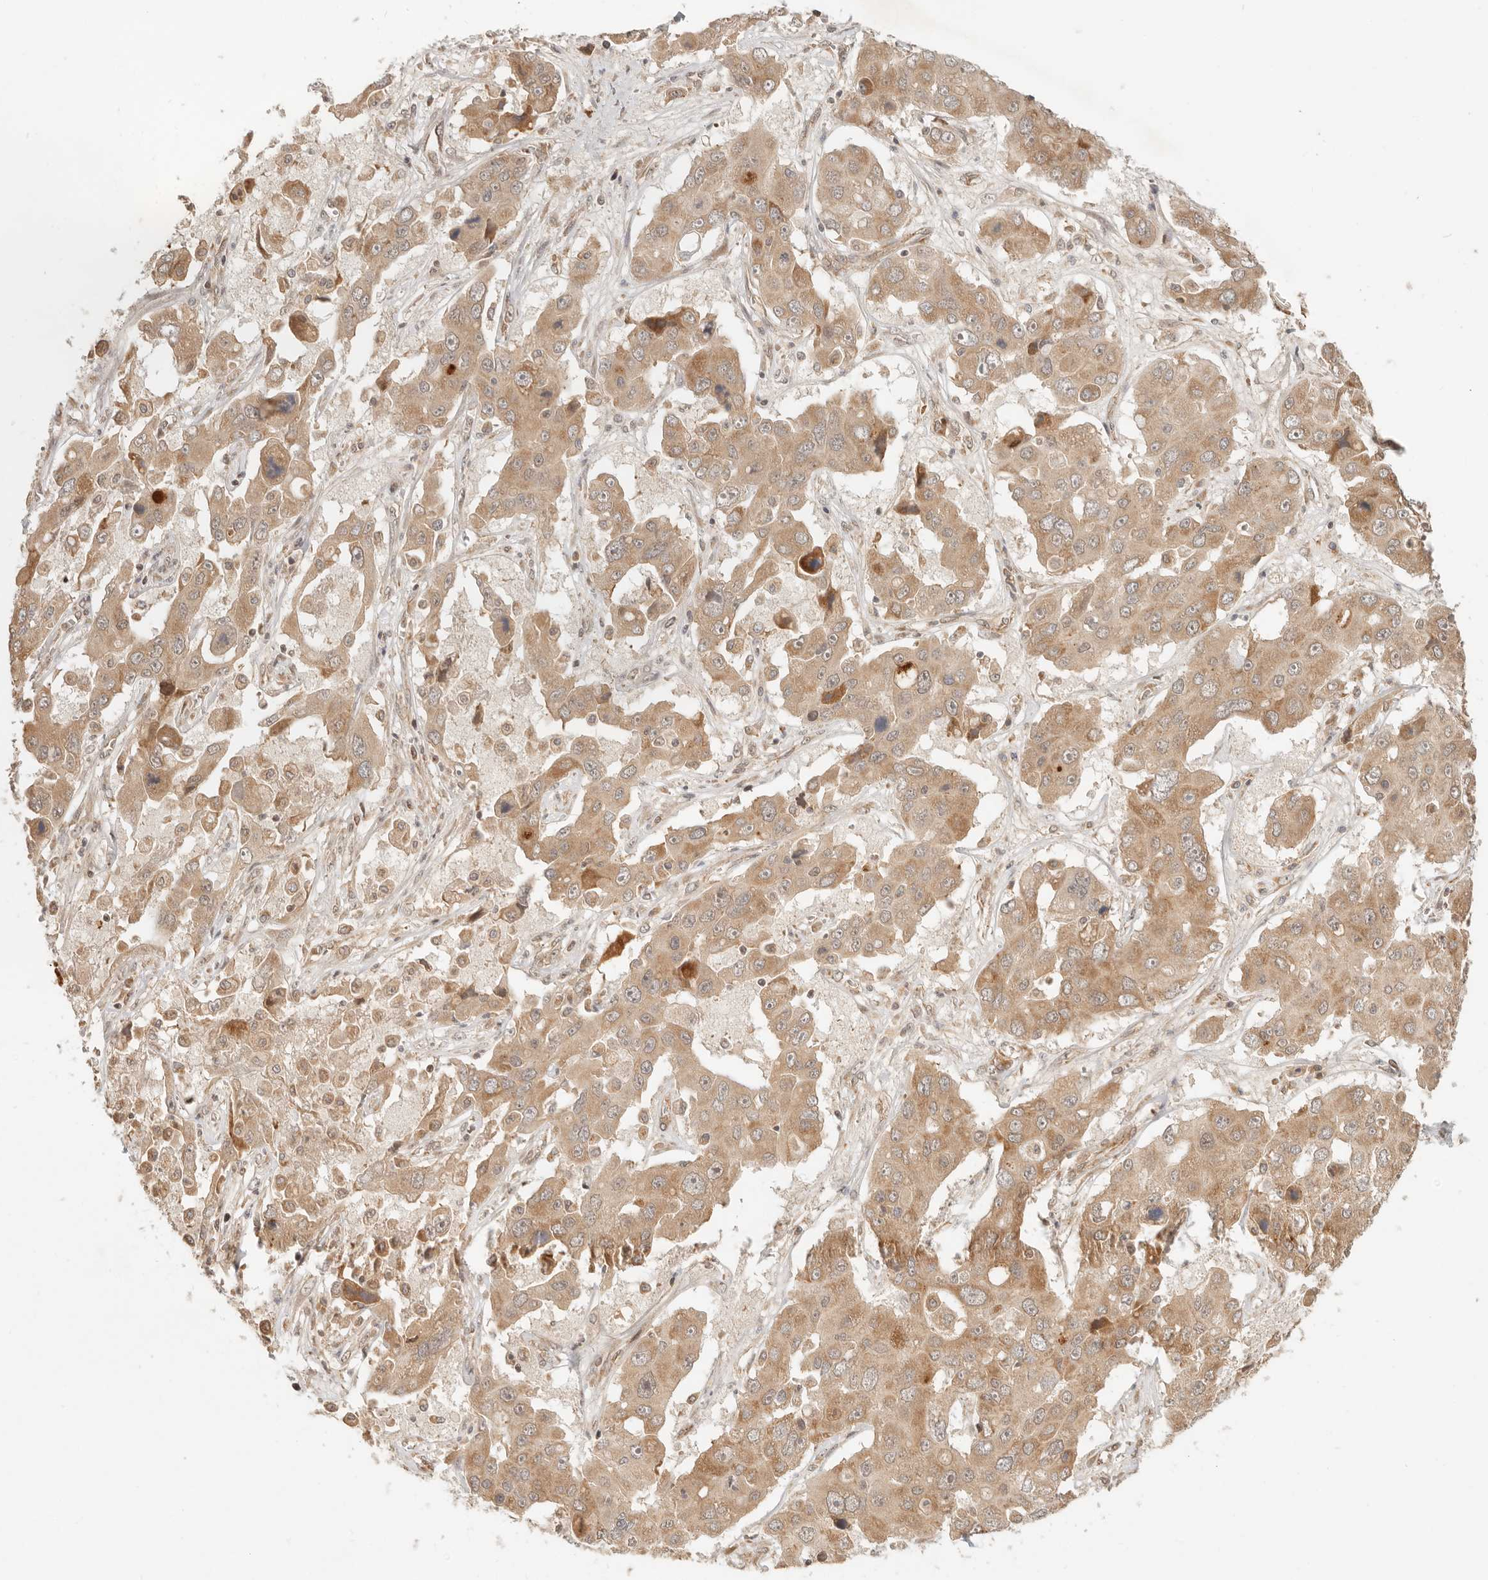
{"staining": {"intensity": "moderate", "quantity": ">75%", "location": "cytoplasmic/membranous"}, "tissue": "liver cancer", "cell_type": "Tumor cells", "image_type": "cancer", "snomed": [{"axis": "morphology", "description": "Cholangiocarcinoma"}, {"axis": "topography", "description": "Liver"}], "caption": "Immunohistochemical staining of human liver cholangiocarcinoma shows medium levels of moderate cytoplasmic/membranous protein expression in about >75% of tumor cells. (IHC, brightfield microscopy, high magnification).", "gene": "BAALC", "patient": {"sex": "male", "age": 67}}